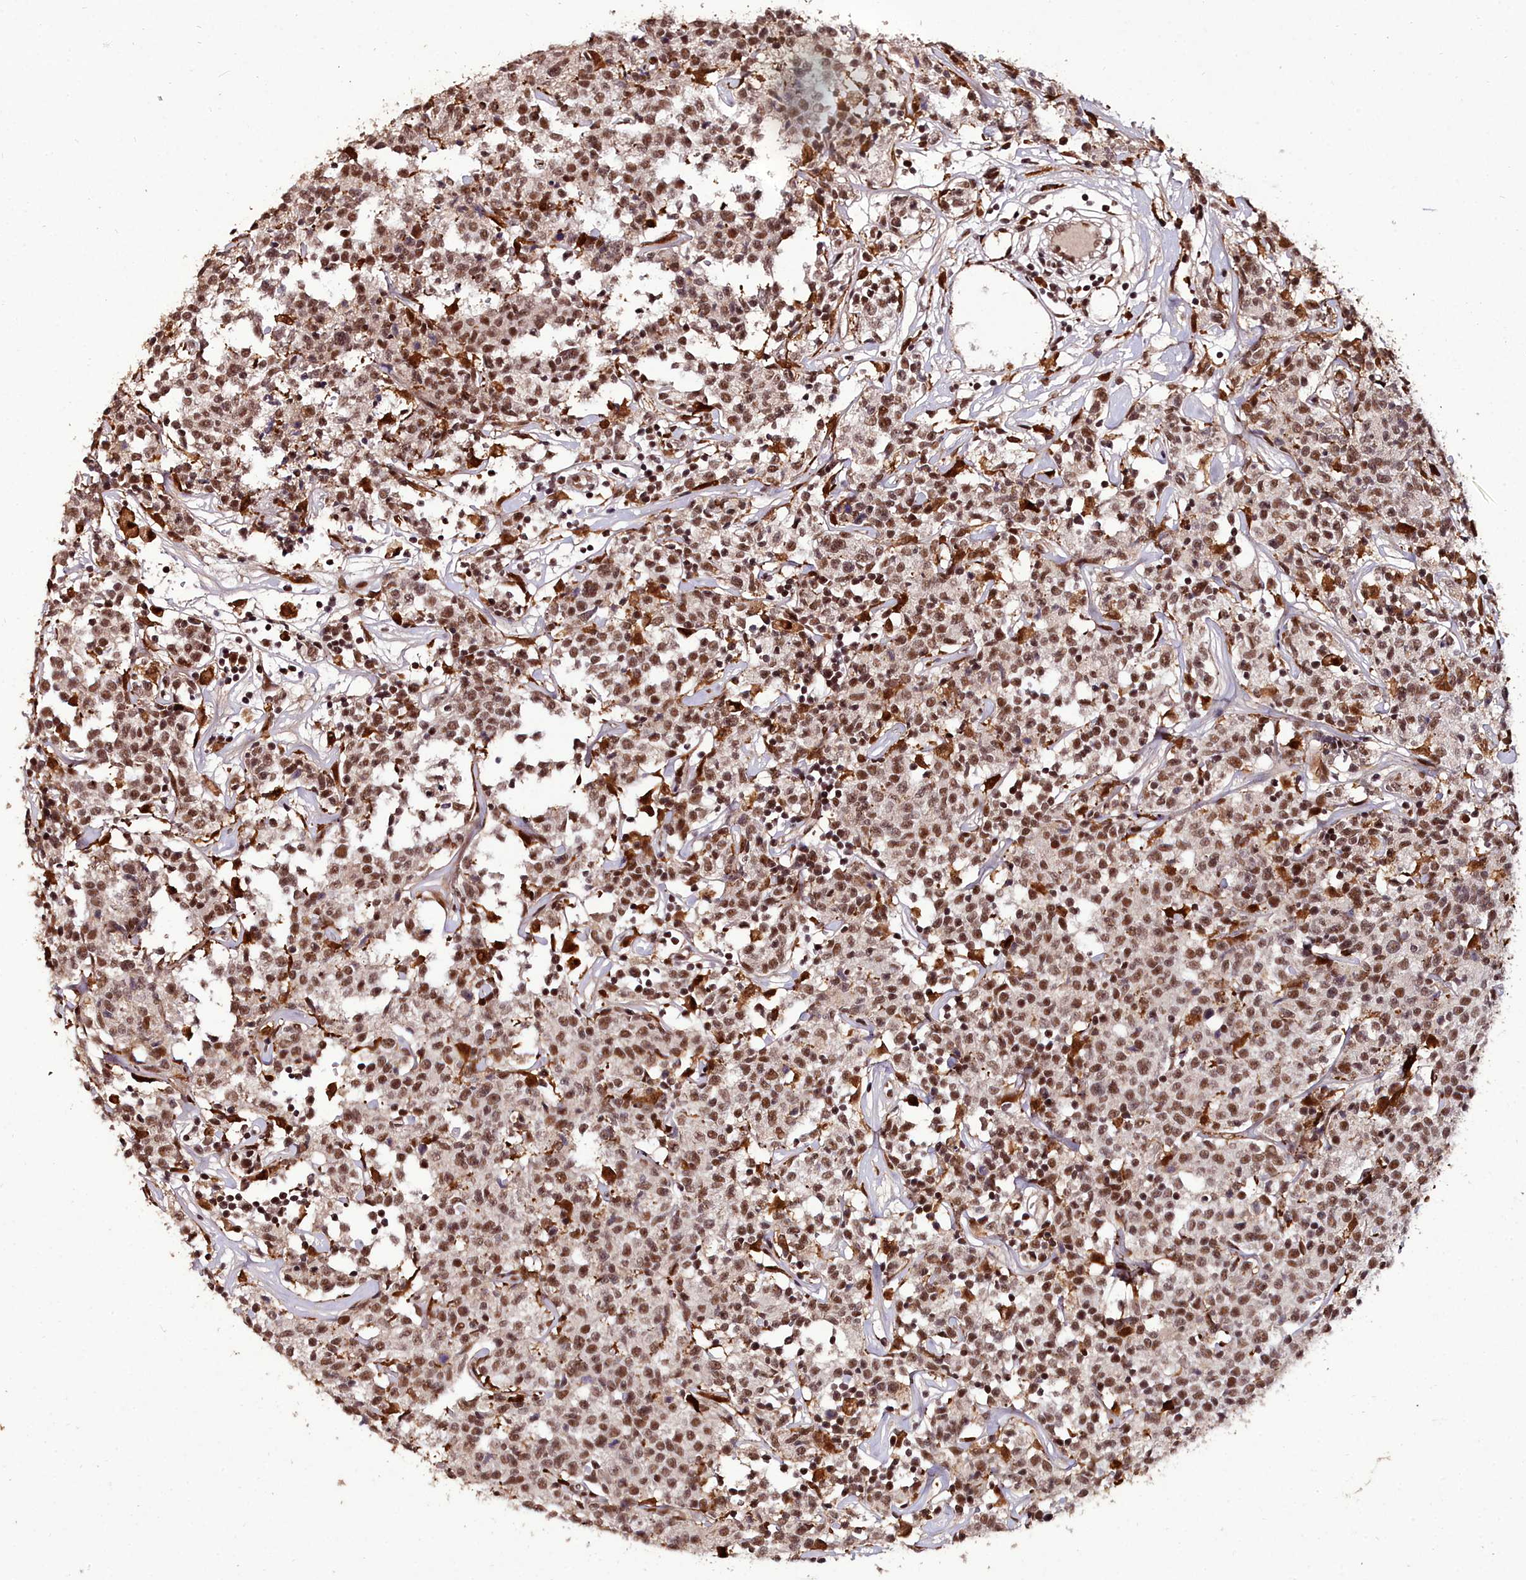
{"staining": {"intensity": "moderate", "quantity": ">75%", "location": "nuclear"}, "tissue": "lymphoma", "cell_type": "Tumor cells", "image_type": "cancer", "snomed": [{"axis": "morphology", "description": "Malignant lymphoma, non-Hodgkin's type, Low grade"}, {"axis": "topography", "description": "Small intestine"}], "caption": "Low-grade malignant lymphoma, non-Hodgkin's type tissue demonstrates moderate nuclear expression in about >75% of tumor cells", "gene": "CXXC1", "patient": {"sex": "female", "age": 59}}